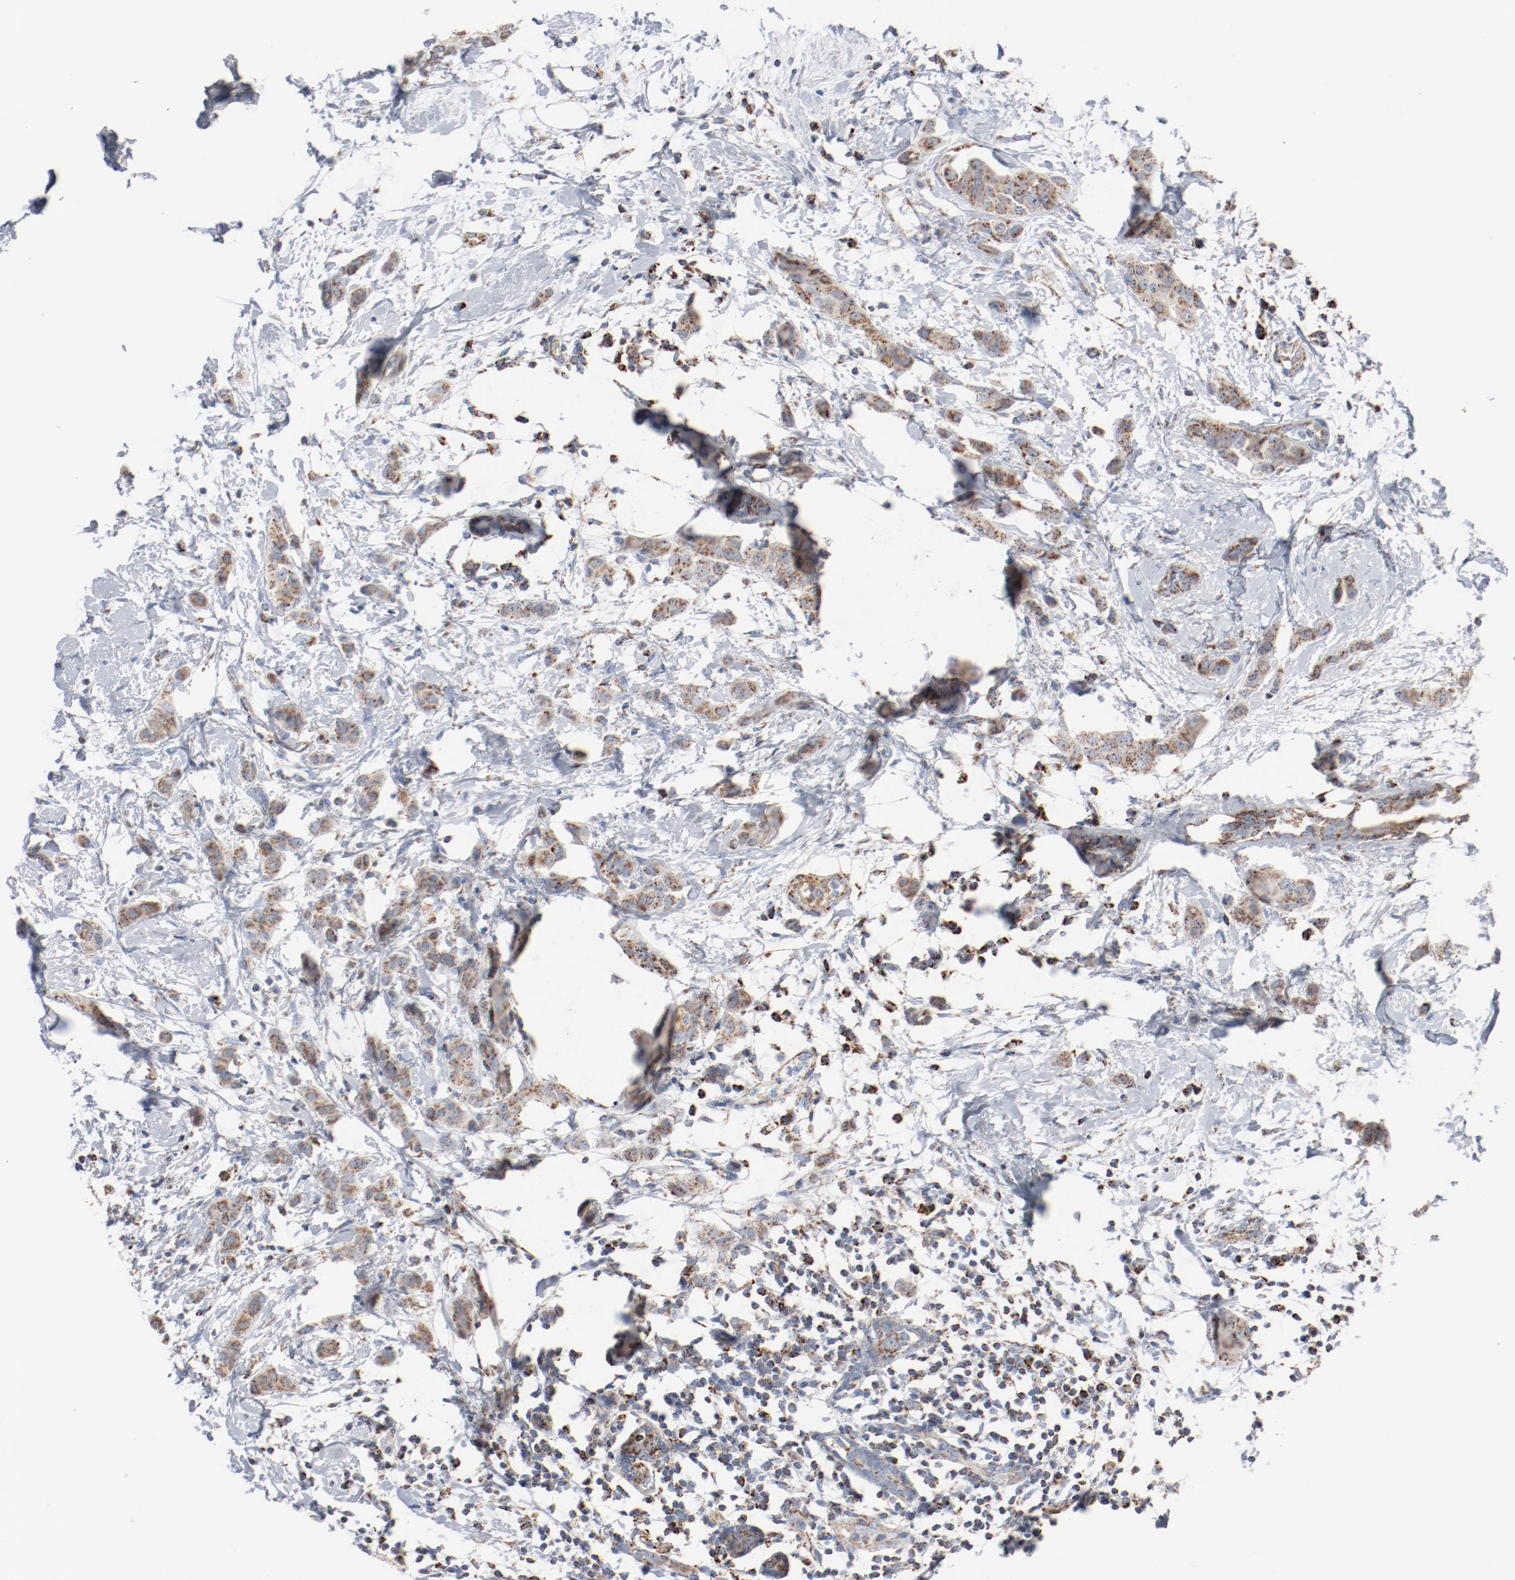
{"staining": {"intensity": "moderate", "quantity": ">75%", "location": "cytoplasmic/membranous"}, "tissue": "breast cancer", "cell_type": "Tumor cells", "image_type": "cancer", "snomed": [{"axis": "morphology", "description": "Duct carcinoma"}, {"axis": "topography", "description": "Breast"}], "caption": "There is medium levels of moderate cytoplasmic/membranous staining in tumor cells of breast cancer, as demonstrated by immunohistochemical staining (brown color).", "gene": "NDUFB8", "patient": {"sex": "female", "age": 40}}